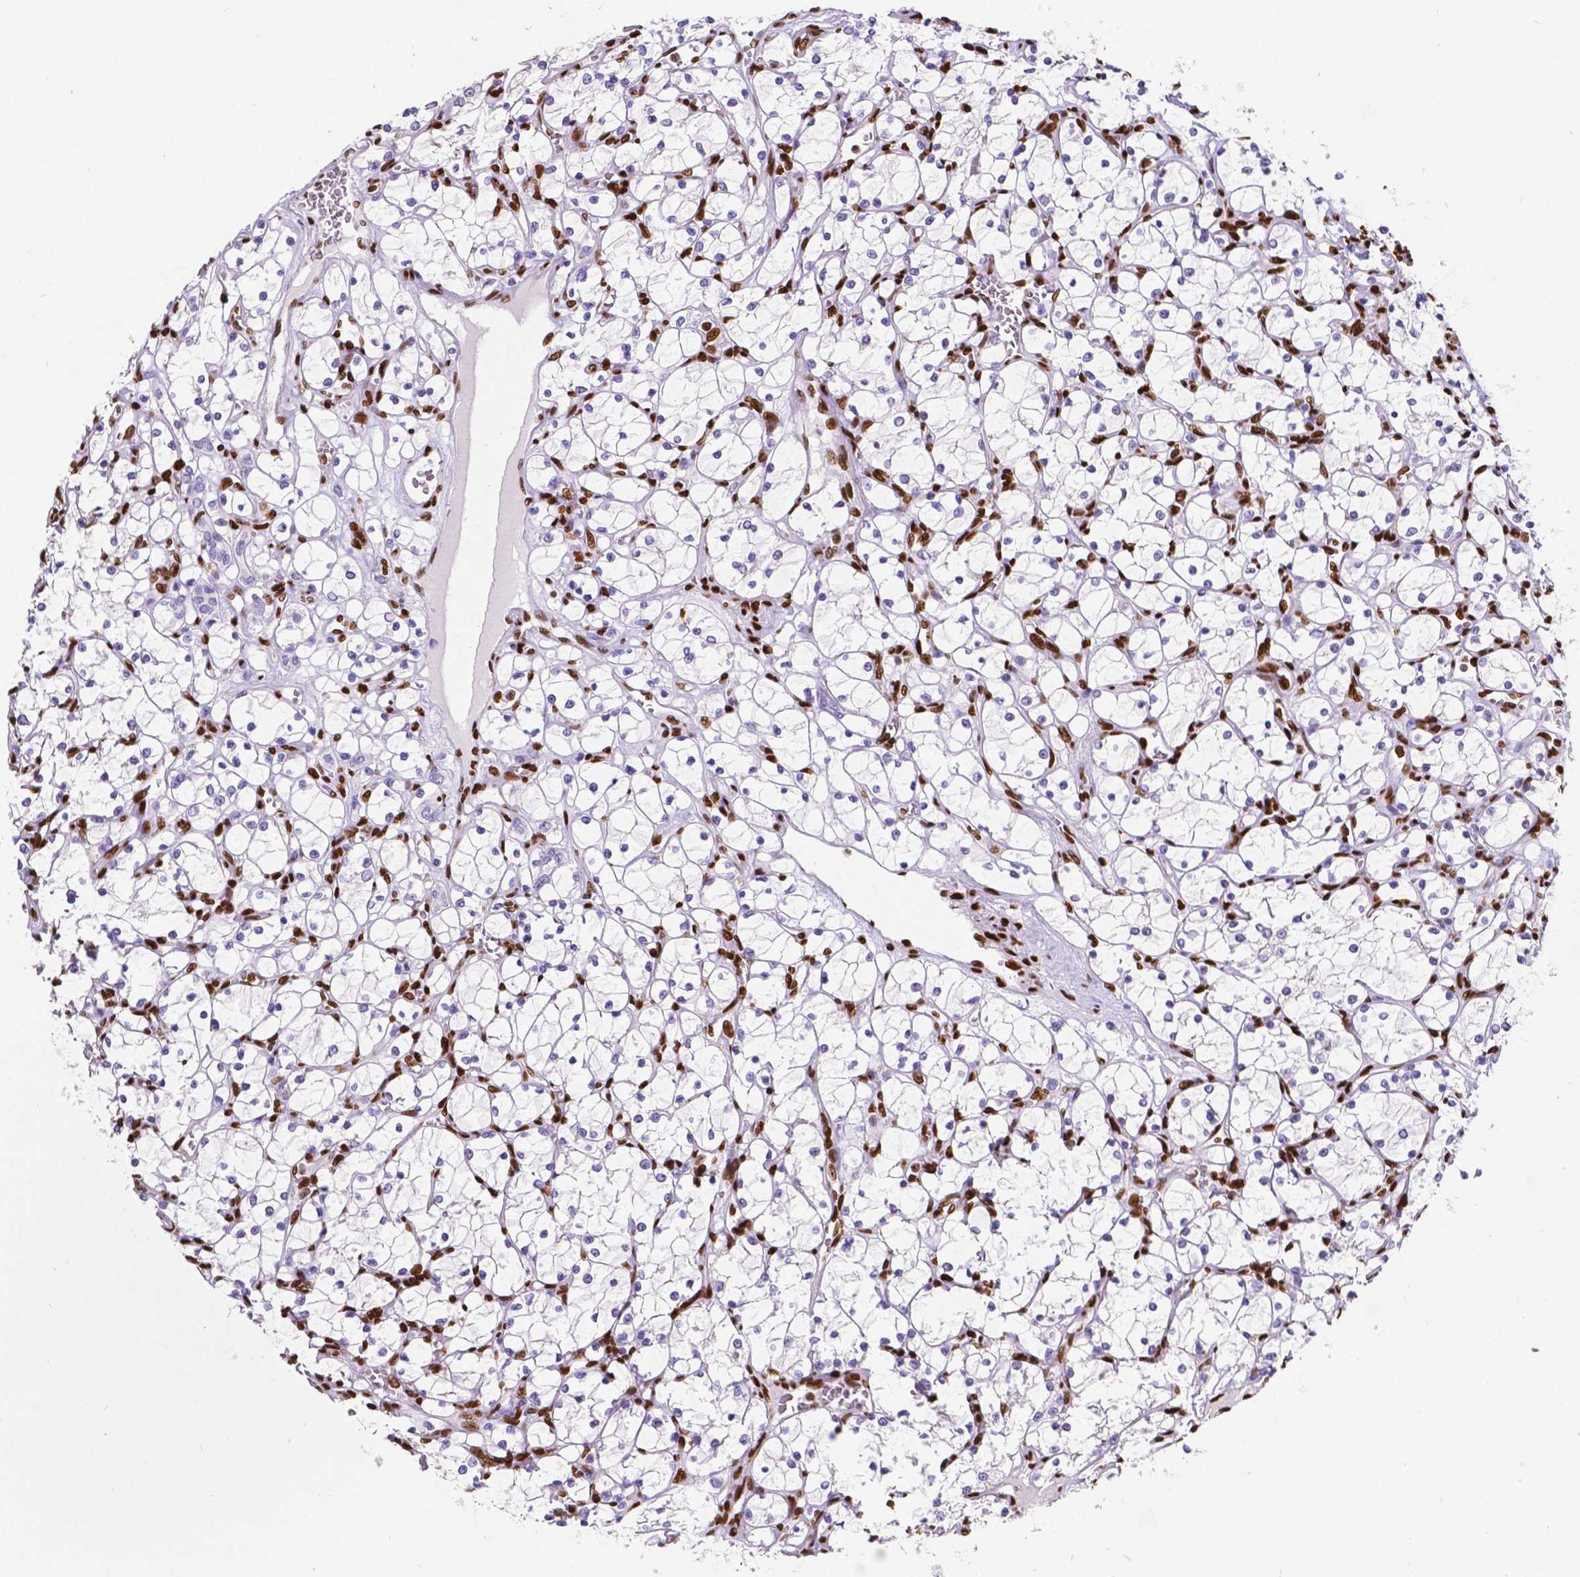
{"staining": {"intensity": "negative", "quantity": "none", "location": "none"}, "tissue": "renal cancer", "cell_type": "Tumor cells", "image_type": "cancer", "snomed": [{"axis": "morphology", "description": "Adenocarcinoma, NOS"}, {"axis": "topography", "description": "Kidney"}], "caption": "Tumor cells show no significant protein staining in renal cancer.", "gene": "MEF2C", "patient": {"sex": "female", "age": 69}}